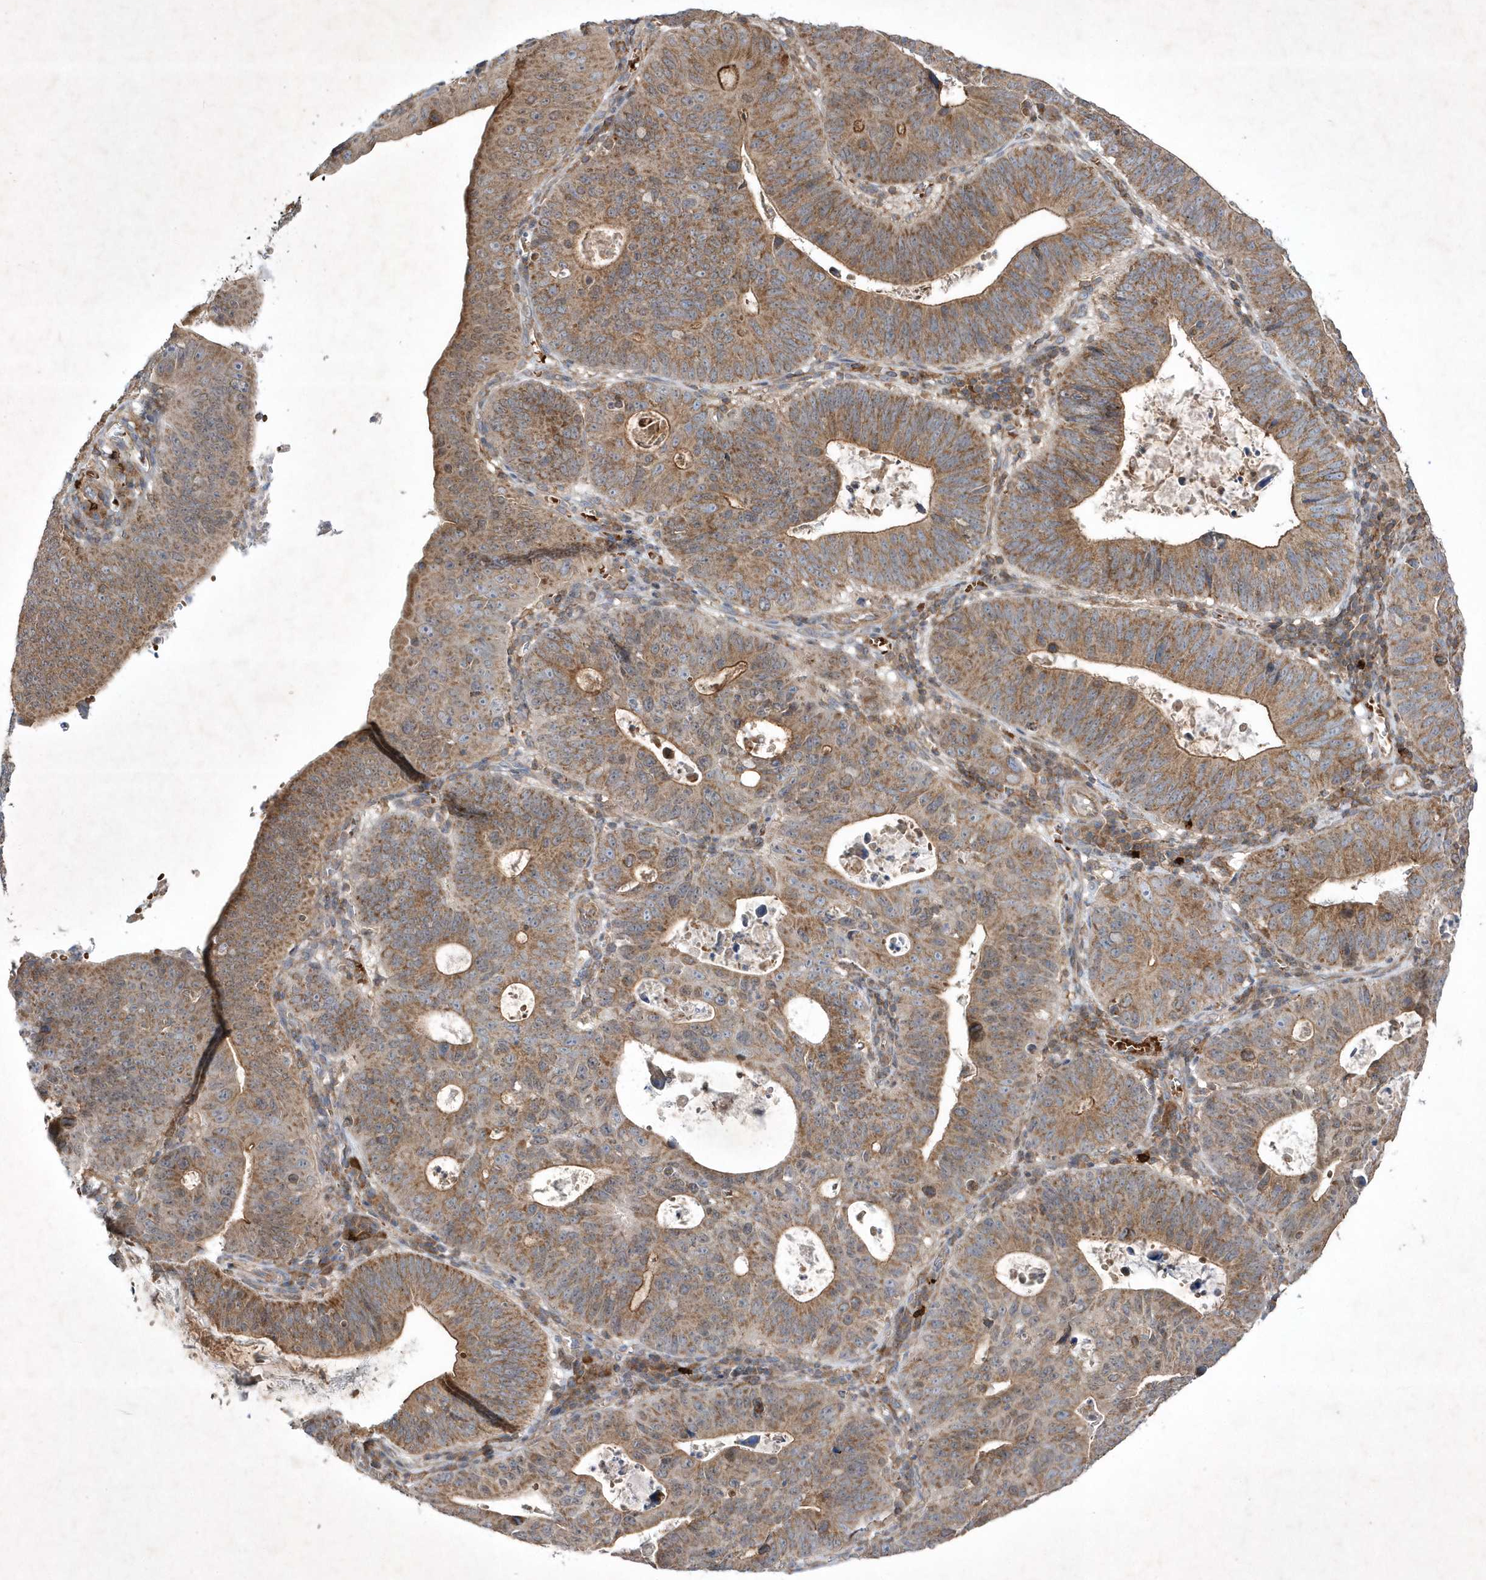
{"staining": {"intensity": "moderate", "quantity": ">75%", "location": "cytoplasmic/membranous"}, "tissue": "stomach cancer", "cell_type": "Tumor cells", "image_type": "cancer", "snomed": [{"axis": "morphology", "description": "Adenocarcinoma, NOS"}, {"axis": "topography", "description": "Stomach"}], "caption": "An image of stomach cancer (adenocarcinoma) stained for a protein exhibits moderate cytoplasmic/membranous brown staining in tumor cells. (IHC, brightfield microscopy, high magnification).", "gene": "OPA1", "patient": {"sex": "male", "age": 59}}